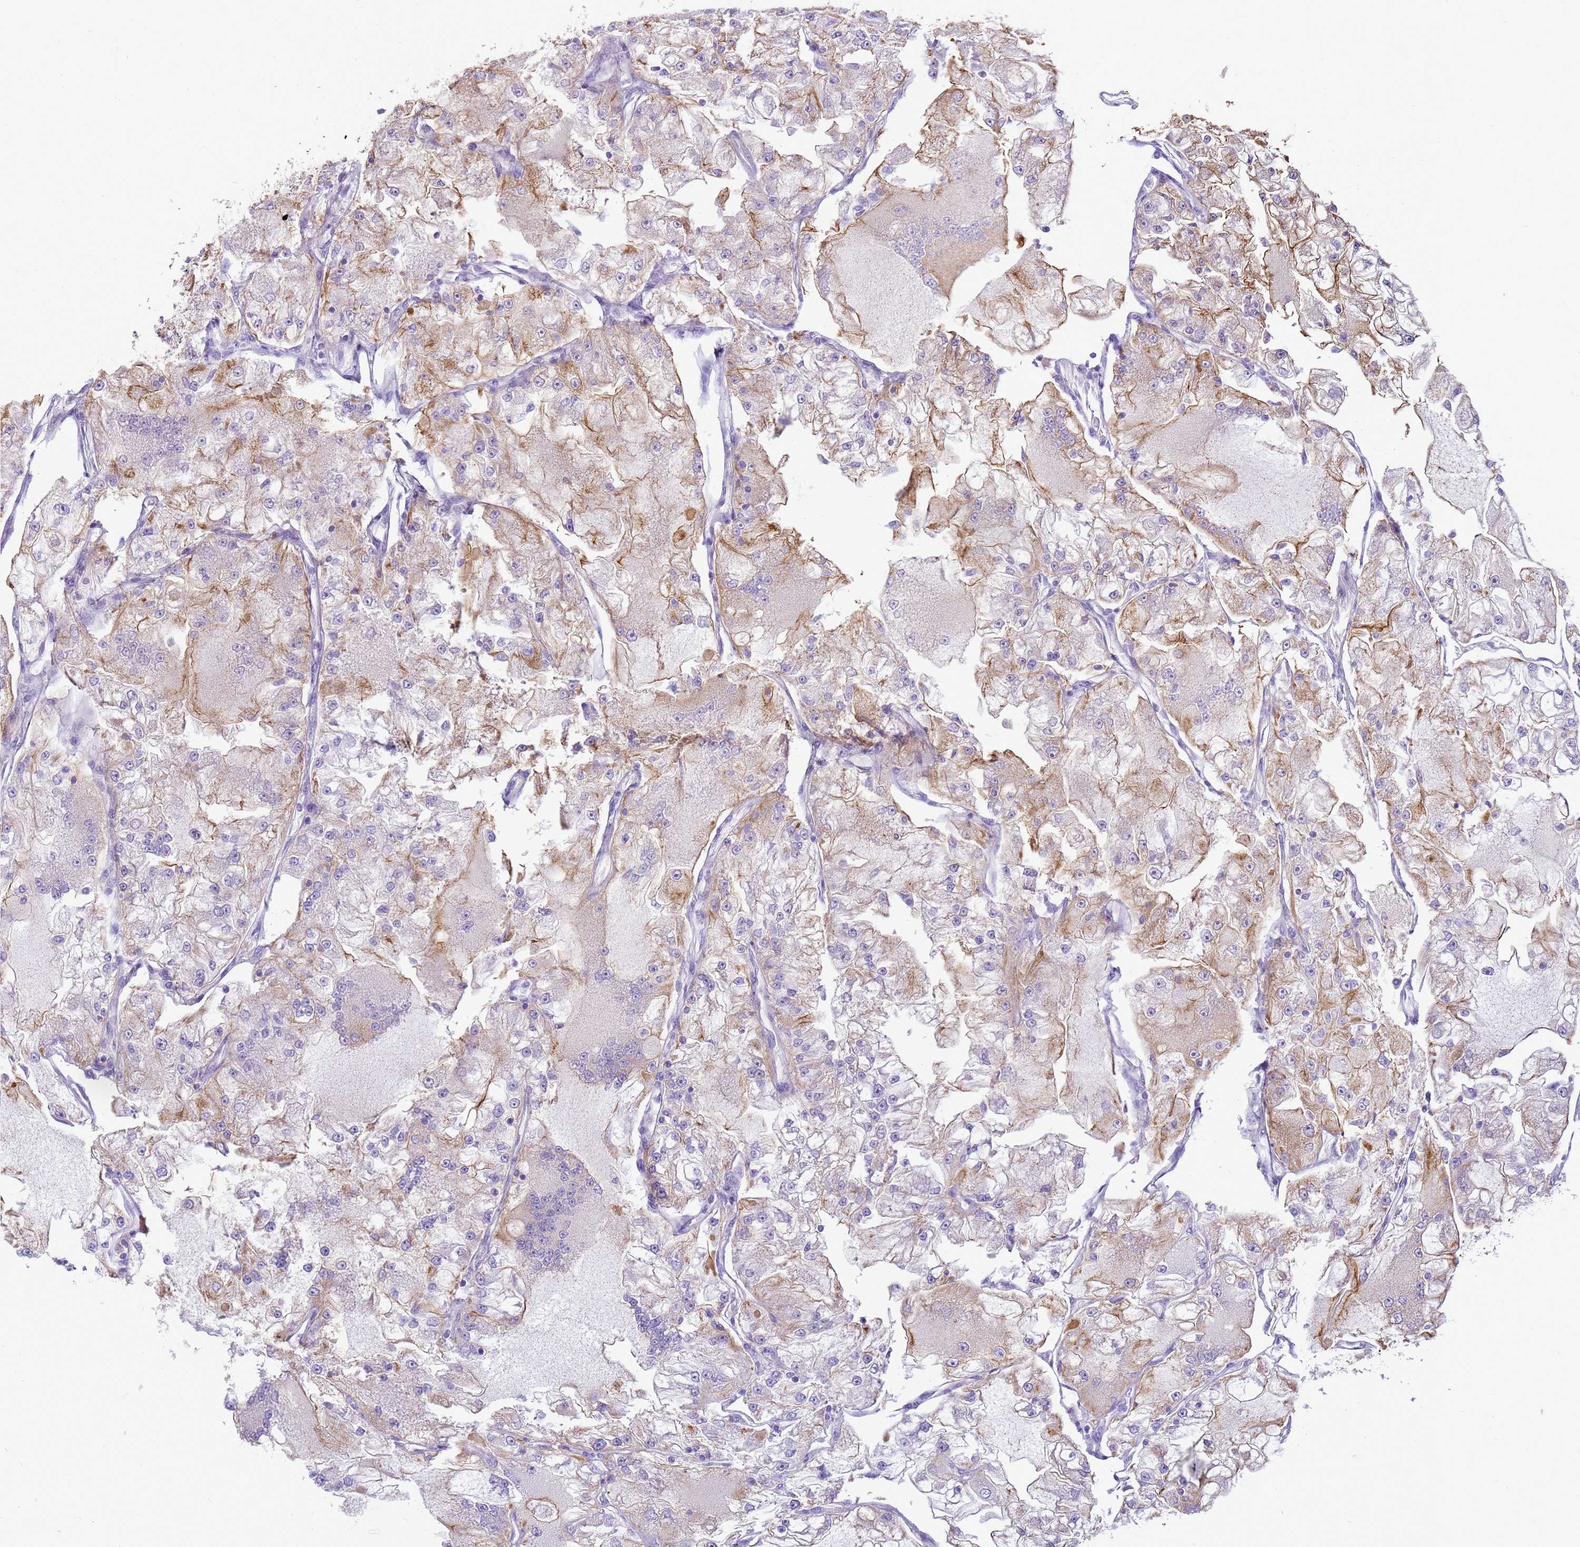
{"staining": {"intensity": "weak", "quantity": "25%-75%", "location": "cytoplasmic/membranous"}, "tissue": "renal cancer", "cell_type": "Tumor cells", "image_type": "cancer", "snomed": [{"axis": "morphology", "description": "Adenocarcinoma, NOS"}, {"axis": "topography", "description": "Kidney"}], "caption": "Immunohistochemistry micrograph of neoplastic tissue: human renal adenocarcinoma stained using immunohistochemistry (IHC) exhibits low levels of weak protein expression localized specifically in the cytoplasmic/membranous of tumor cells, appearing as a cytoplasmic/membranous brown color.", "gene": "PIEZO2", "patient": {"sex": "female", "age": 72}}